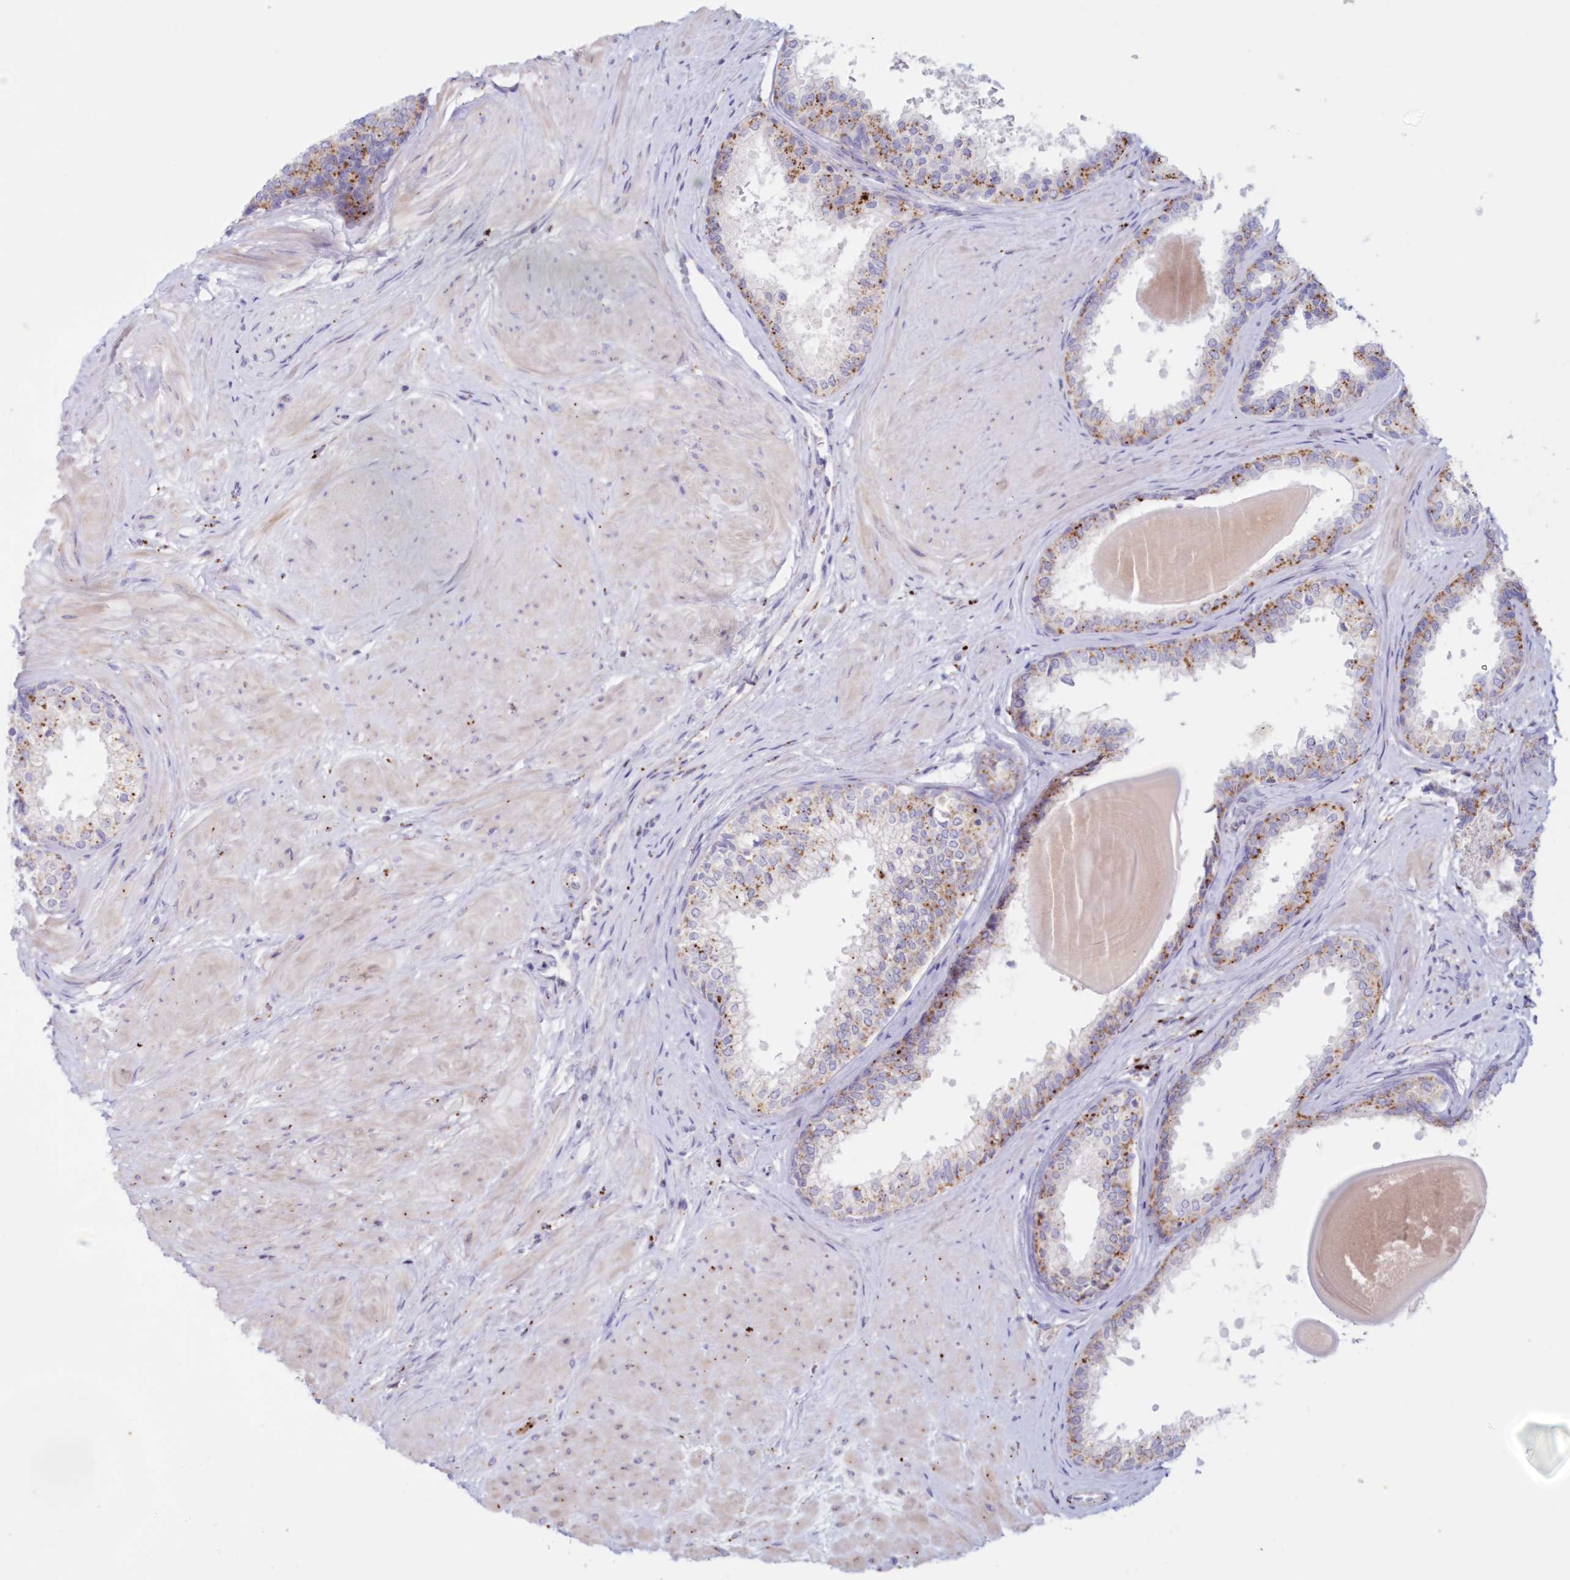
{"staining": {"intensity": "moderate", "quantity": ">75%", "location": "cytoplasmic/membranous"}, "tissue": "prostate", "cell_type": "Glandular cells", "image_type": "normal", "snomed": [{"axis": "morphology", "description": "Normal tissue, NOS"}, {"axis": "topography", "description": "Prostate"}], "caption": "Human prostate stained with a brown dye demonstrates moderate cytoplasmic/membranous positive positivity in approximately >75% of glandular cells.", "gene": "TPP1", "patient": {"sex": "male", "age": 48}}